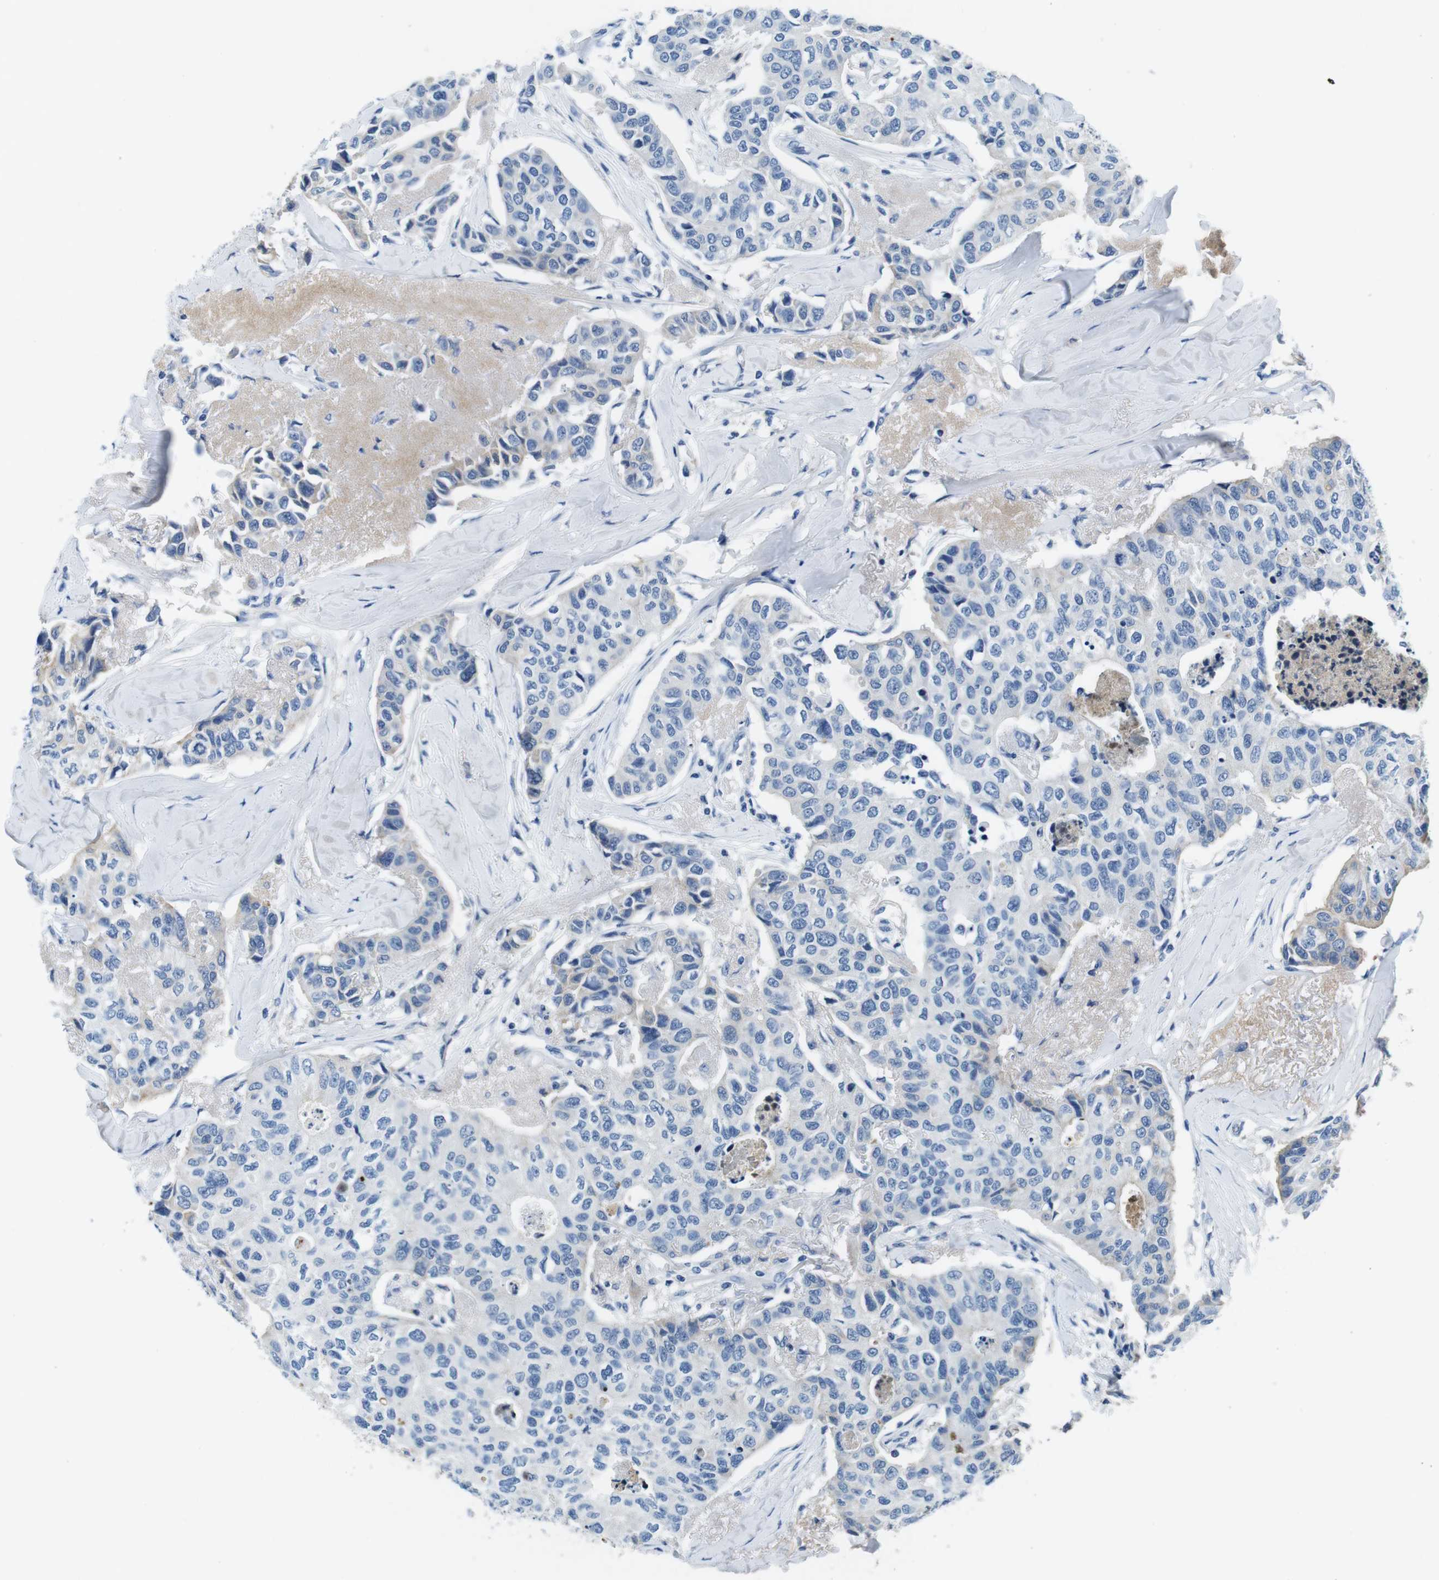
{"staining": {"intensity": "moderate", "quantity": "<25%", "location": "cytoplasmic/membranous"}, "tissue": "breast cancer", "cell_type": "Tumor cells", "image_type": "cancer", "snomed": [{"axis": "morphology", "description": "Duct carcinoma"}, {"axis": "topography", "description": "Breast"}], "caption": "The immunohistochemical stain highlights moderate cytoplasmic/membranous positivity in tumor cells of breast cancer tissue.", "gene": "IGKC", "patient": {"sex": "female", "age": 80}}